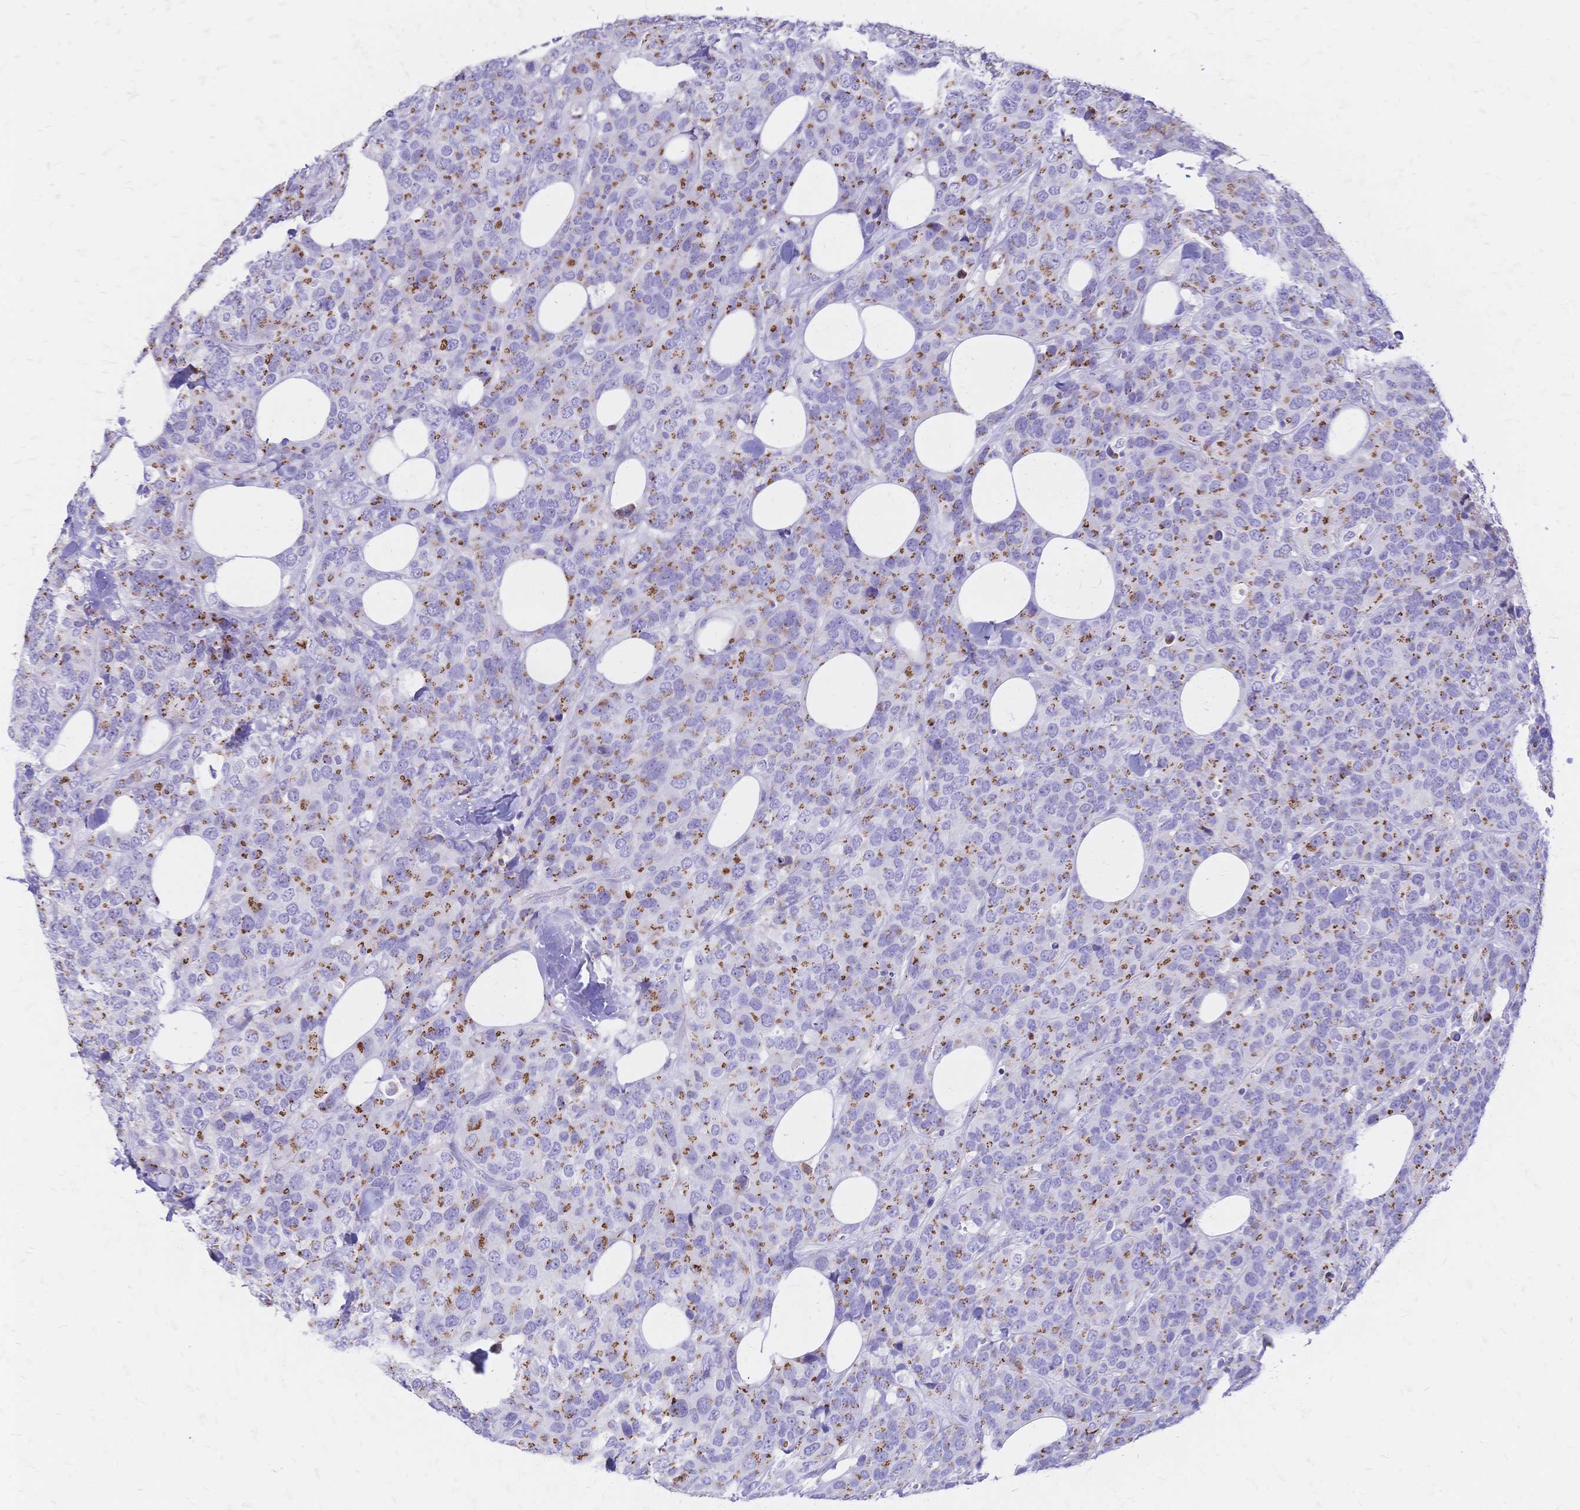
{"staining": {"intensity": "moderate", "quantity": "25%-75%", "location": "cytoplasmic/membranous"}, "tissue": "breast cancer", "cell_type": "Tumor cells", "image_type": "cancer", "snomed": [{"axis": "morphology", "description": "Lobular carcinoma"}, {"axis": "topography", "description": "Breast"}], "caption": "DAB immunohistochemical staining of human breast cancer demonstrates moderate cytoplasmic/membranous protein expression in about 25%-75% of tumor cells.", "gene": "IL2RA", "patient": {"sex": "female", "age": 59}}